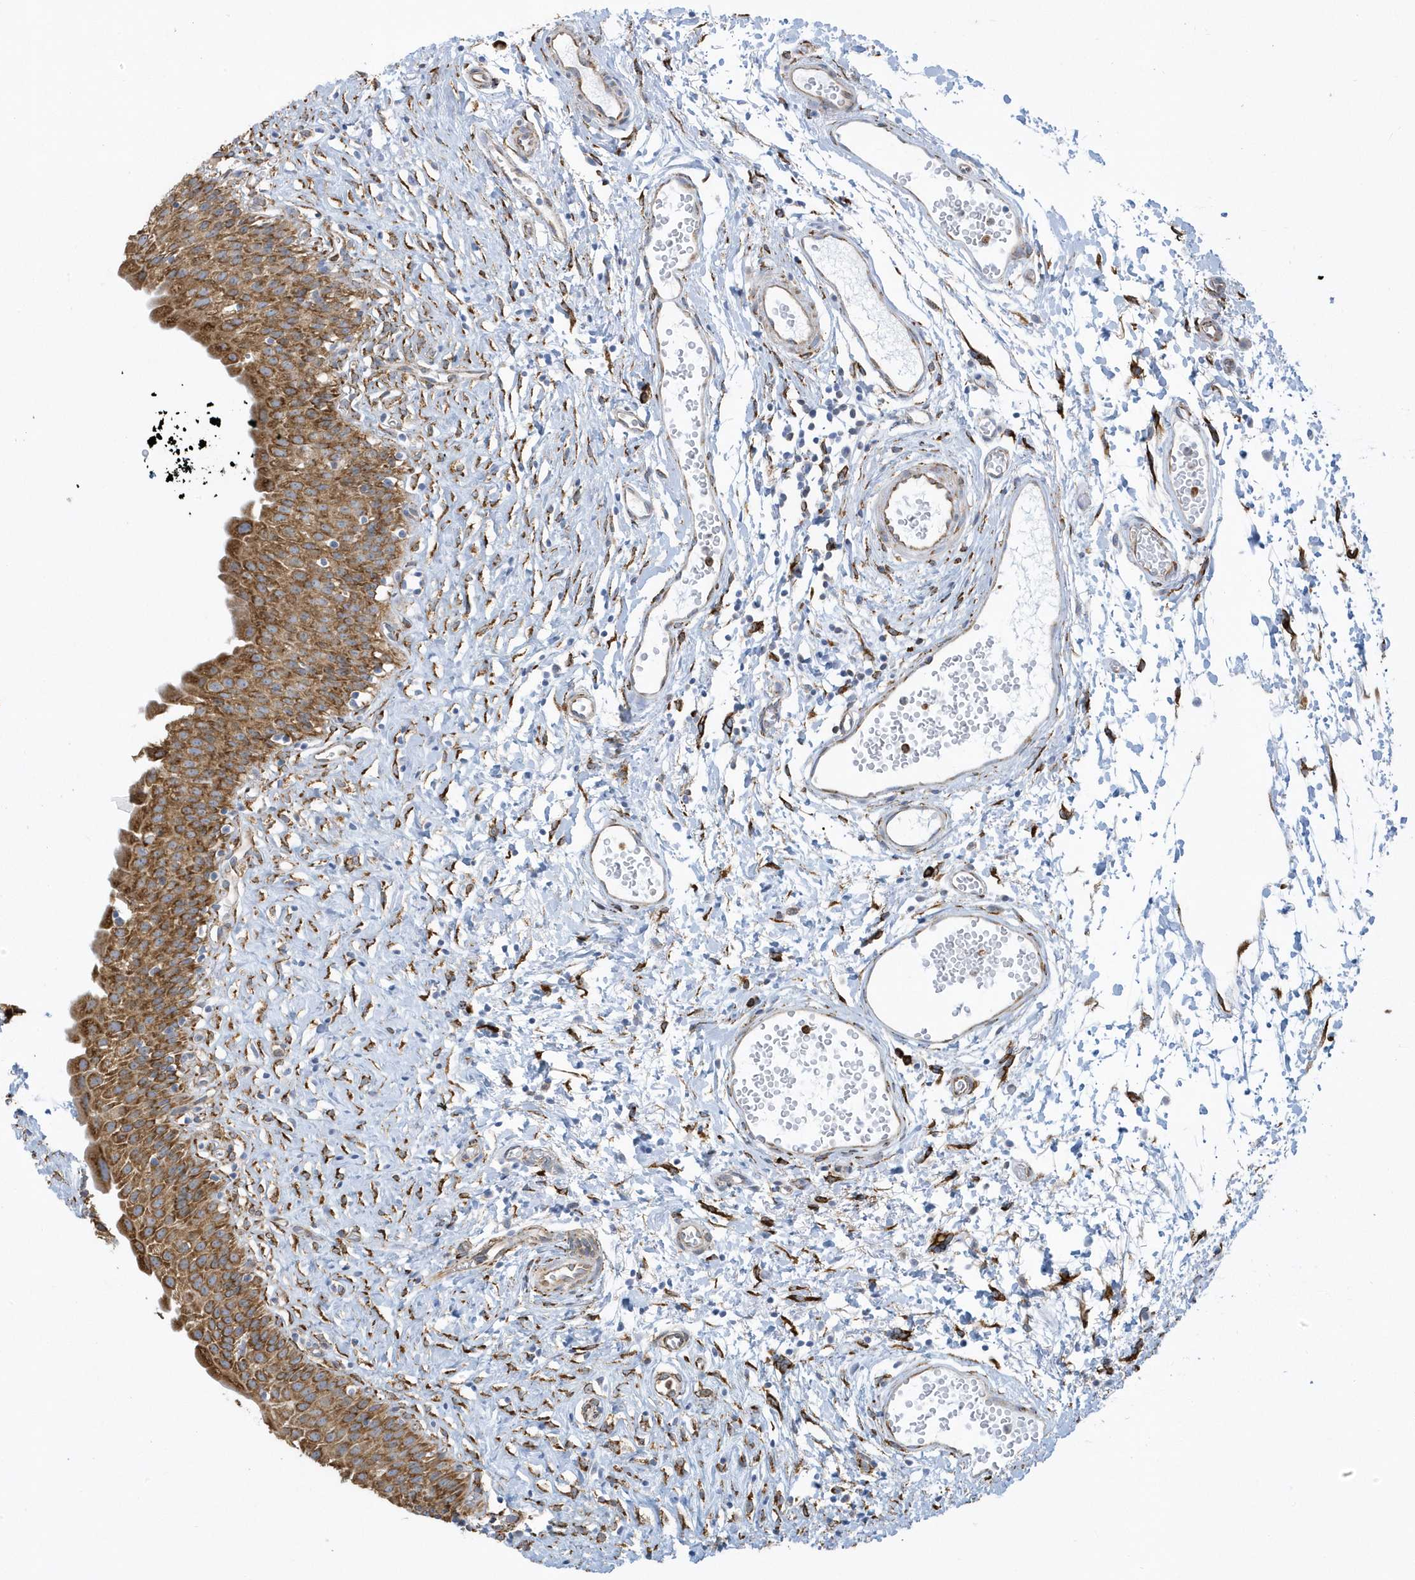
{"staining": {"intensity": "moderate", "quantity": ">75%", "location": "cytoplasmic/membranous"}, "tissue": "urinary bladder", "cell_type": "Urothelial cells", "image_type": "normal", "snomed": [{"axis": "morphology", "description": "Normal tissue, NOS"}, {"axis": "topography", "description": "Urinary bladder"}], "caption": "A brown stain shows moderate cytoplasmic/membranous expression of a protein in urothelial cells of normal human urinary bladder.", "gene": "DCAF1", "patient": {"sex": "male", "age": 51}}